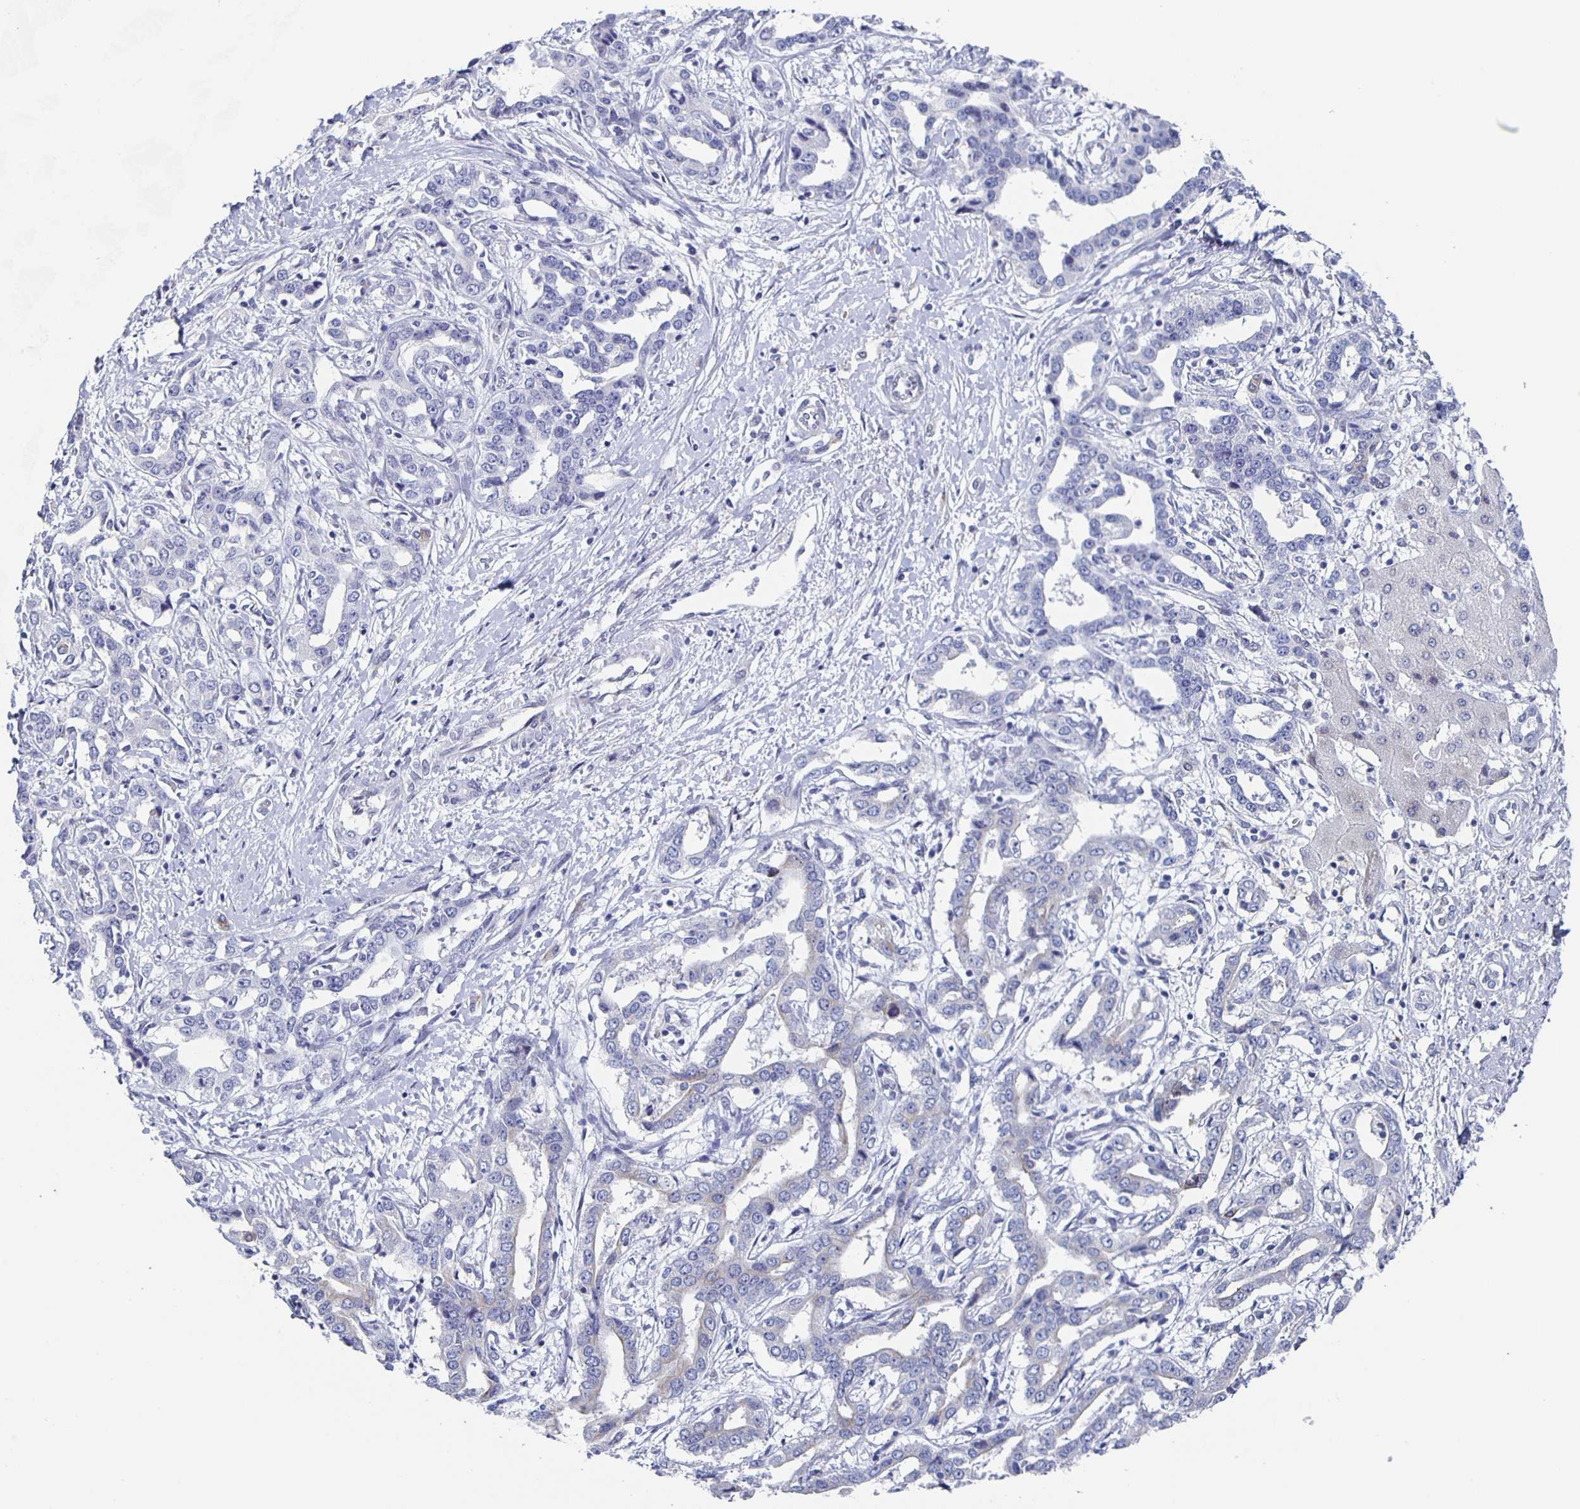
{"staining": {"intensity": "negative", "quantity": "none", "location": "none"}, "tissue": "liver cancer", "cell_type": "Tumor cells", "image_type": "cancer", "snomed": [{"axis": "morphology", "description": "Cholangiocarcinoma"}, {"axis": "topography", "description": "Liver"}], "caption": "The immunohistochemistry (IHC) photomicrograph has no significant positivity in tumor cells of liver cancer tissue.", "gene": "CCDC17", "patient": {"sex": "male", "age": 59}}